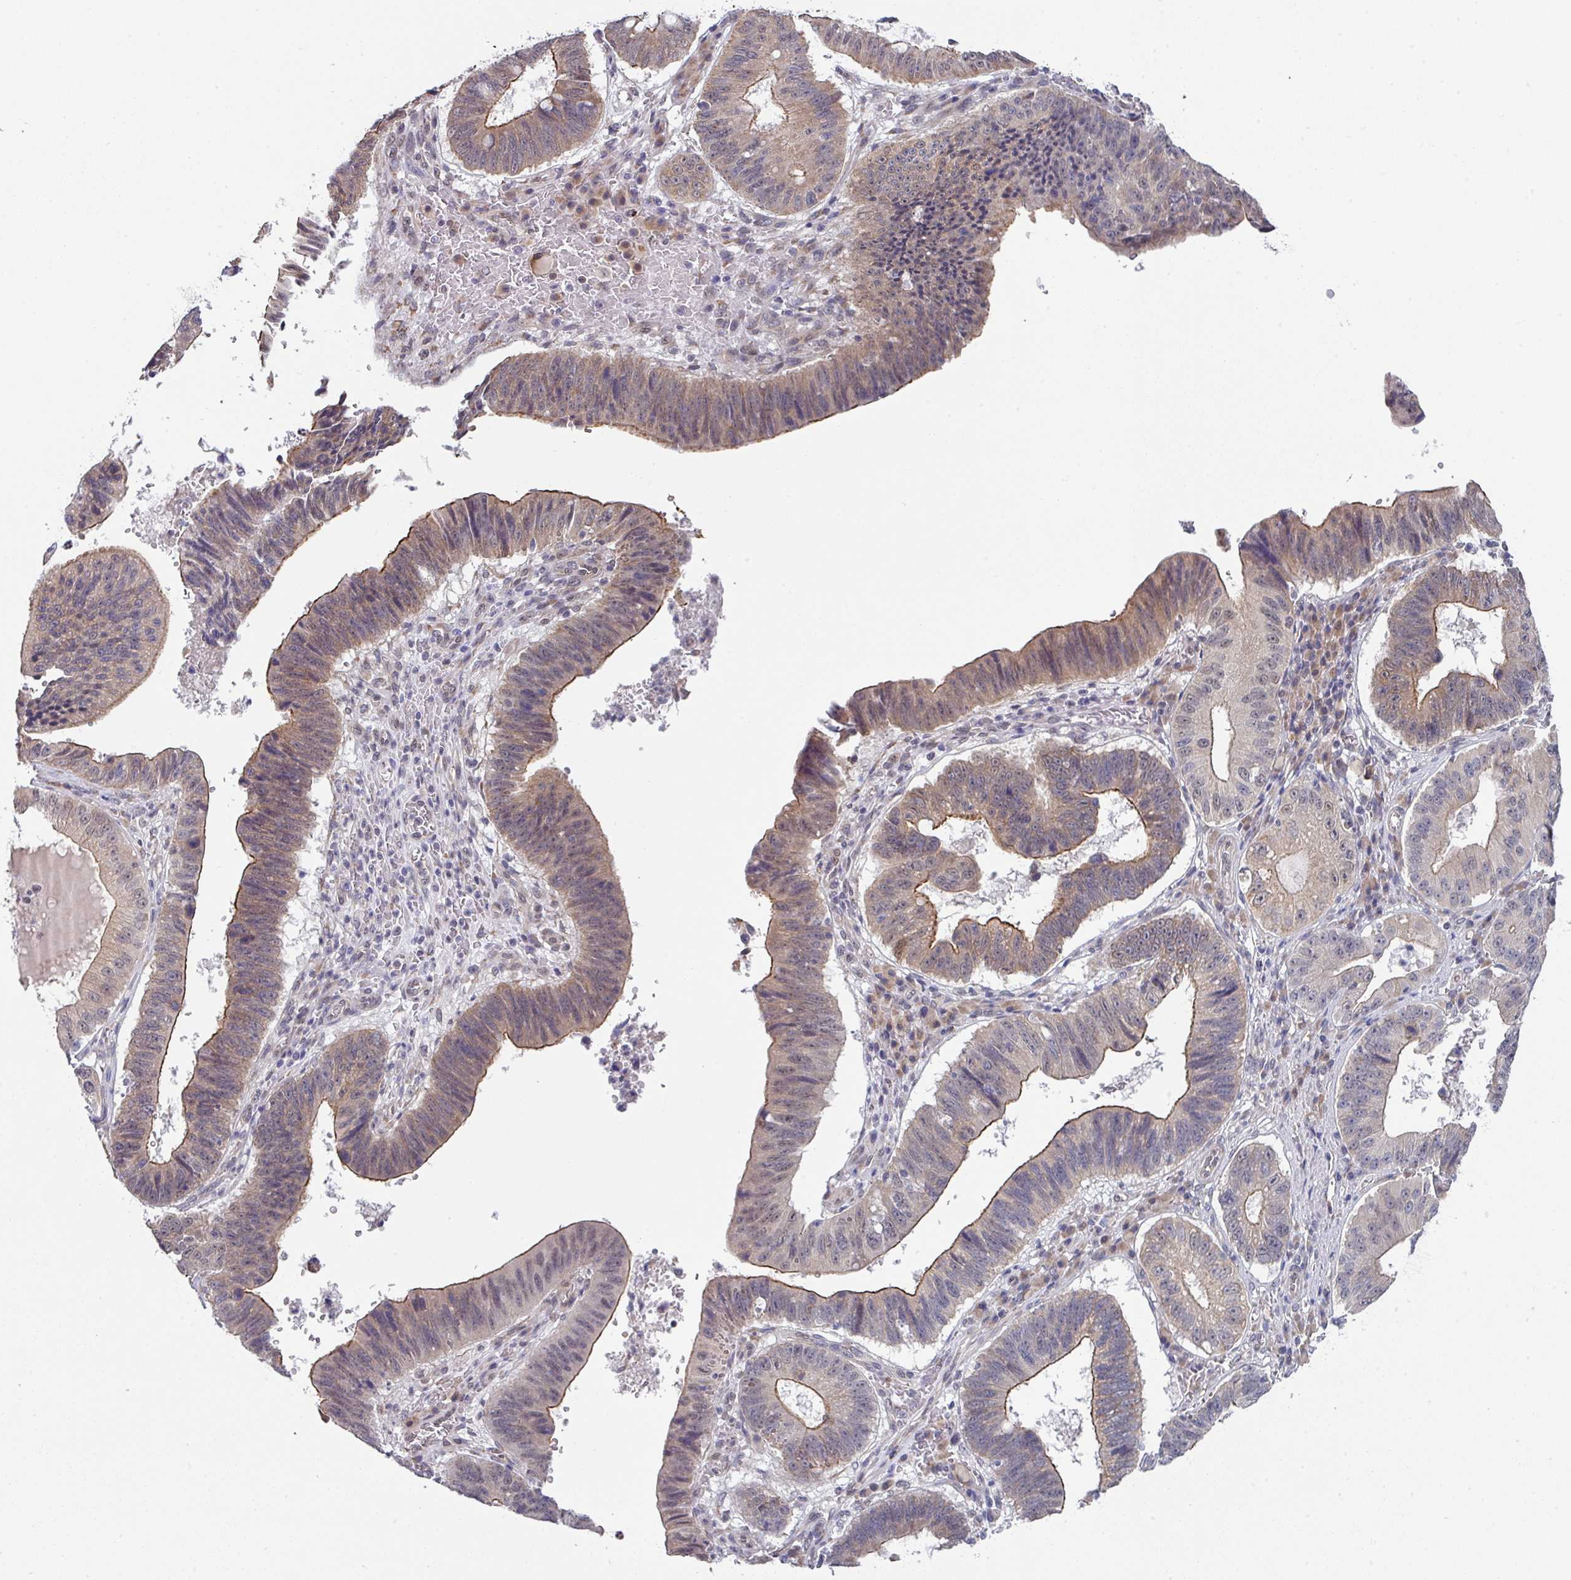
{"staining": {"intensity": "moderate", "quantity": "25%-75%", "location": "cytoplasmic/membranous"}, "tissue": "stomach cancer", "cell_type": "Tumor cells", "image_type": "cancer", "snomed": [{"axis": "morphology", "description": "Adenocarcinoma, NOS"}, {"axis": "topography", "description": "Stomach"}], "caption": "A histopathology image of adenocarcinoma (stomach) stained for a protein shows moderate cytoplasmic/membranous brown staining in tumor cells.", "gene": "TMED5", "patient": {"sex": "male", "age": 59}}